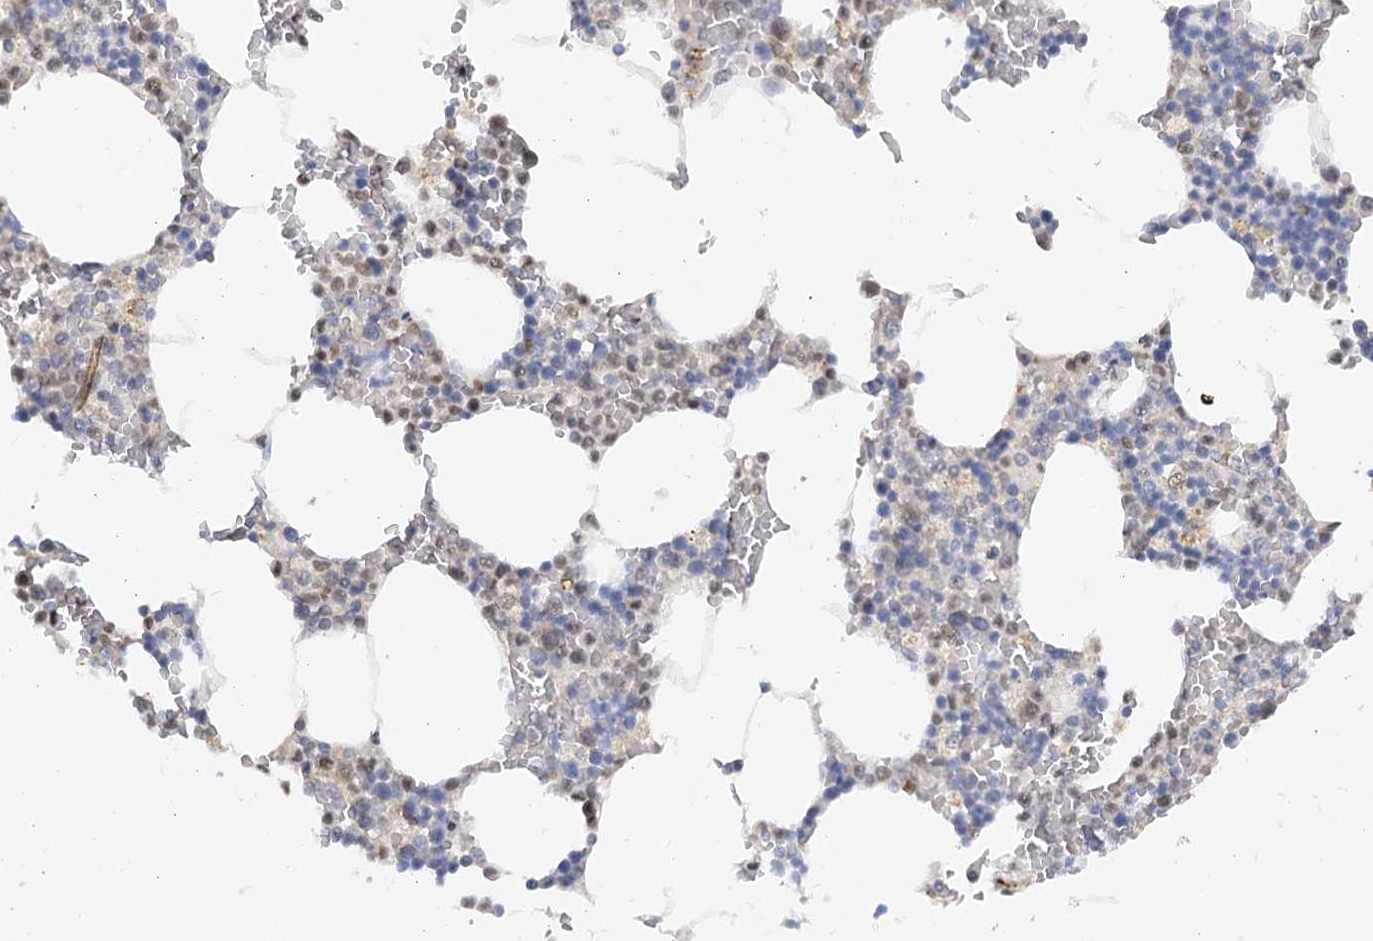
{"staining": {"intensity": "weak", "quantity": "25%-75%", "location": "cytoplasmic/membranous,nuclear"}, "tissue": "bone marrow", "cell_type": "Hematopoietic cells", "image_type": "normal", "snomed": [{"axis": "morphology", "description": "Normal tissue, NOS"}, {"axis": "topography", "description": "Bone marrow"}], "caption": "A low amount of weak cytoplasmic/membranous,nuclear expression is appreciated in approximately 25%-75% of hematopoietic cells in normal bone marrow.", "gene": "NELL2", "patient": {"sex": "male", "age": 70}}